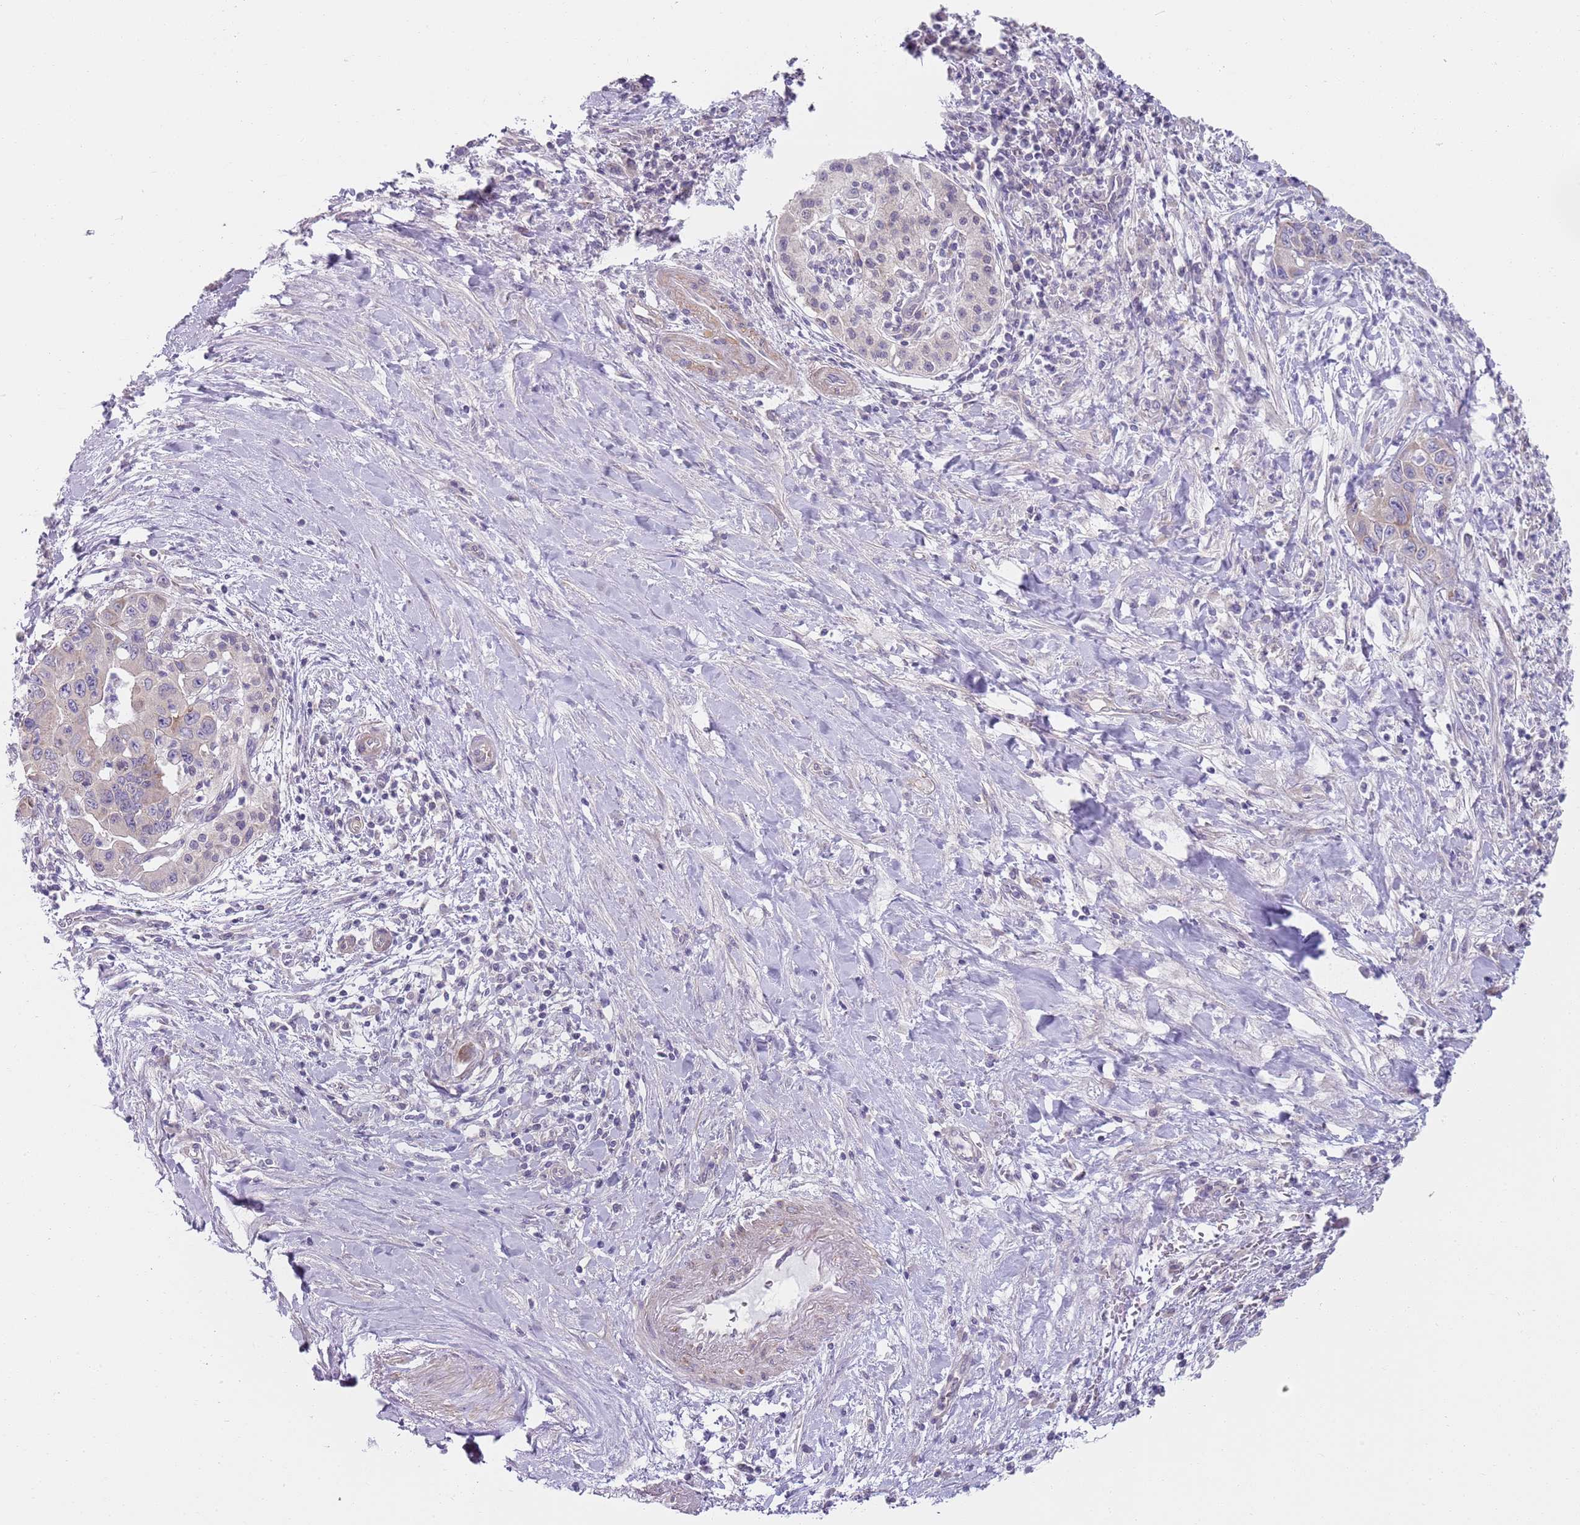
{"staining": {"intensity": "negative", "quantity": "none", "location": "none"}, "tissue": "pancreatic cancer", "cell_type": "Tumor cells", "image_type": "cancer", "snomed": [{"axis": "morphology", "description": "Adenocarcinoma, NOS"}, {"axis": "topography", "description": "Pancreas"}], "caption": "Immunohistochemical staining of human pancreatic cancer (adenocarcinoma) reveals no significant staining in tumor cells. (DAB (3,3'-diaminobenzidine) IHC visualized using brightfield microscopy, high magnification).", "gene": "SLC26A6", "patient": {"sex": "male", "age": 73}}